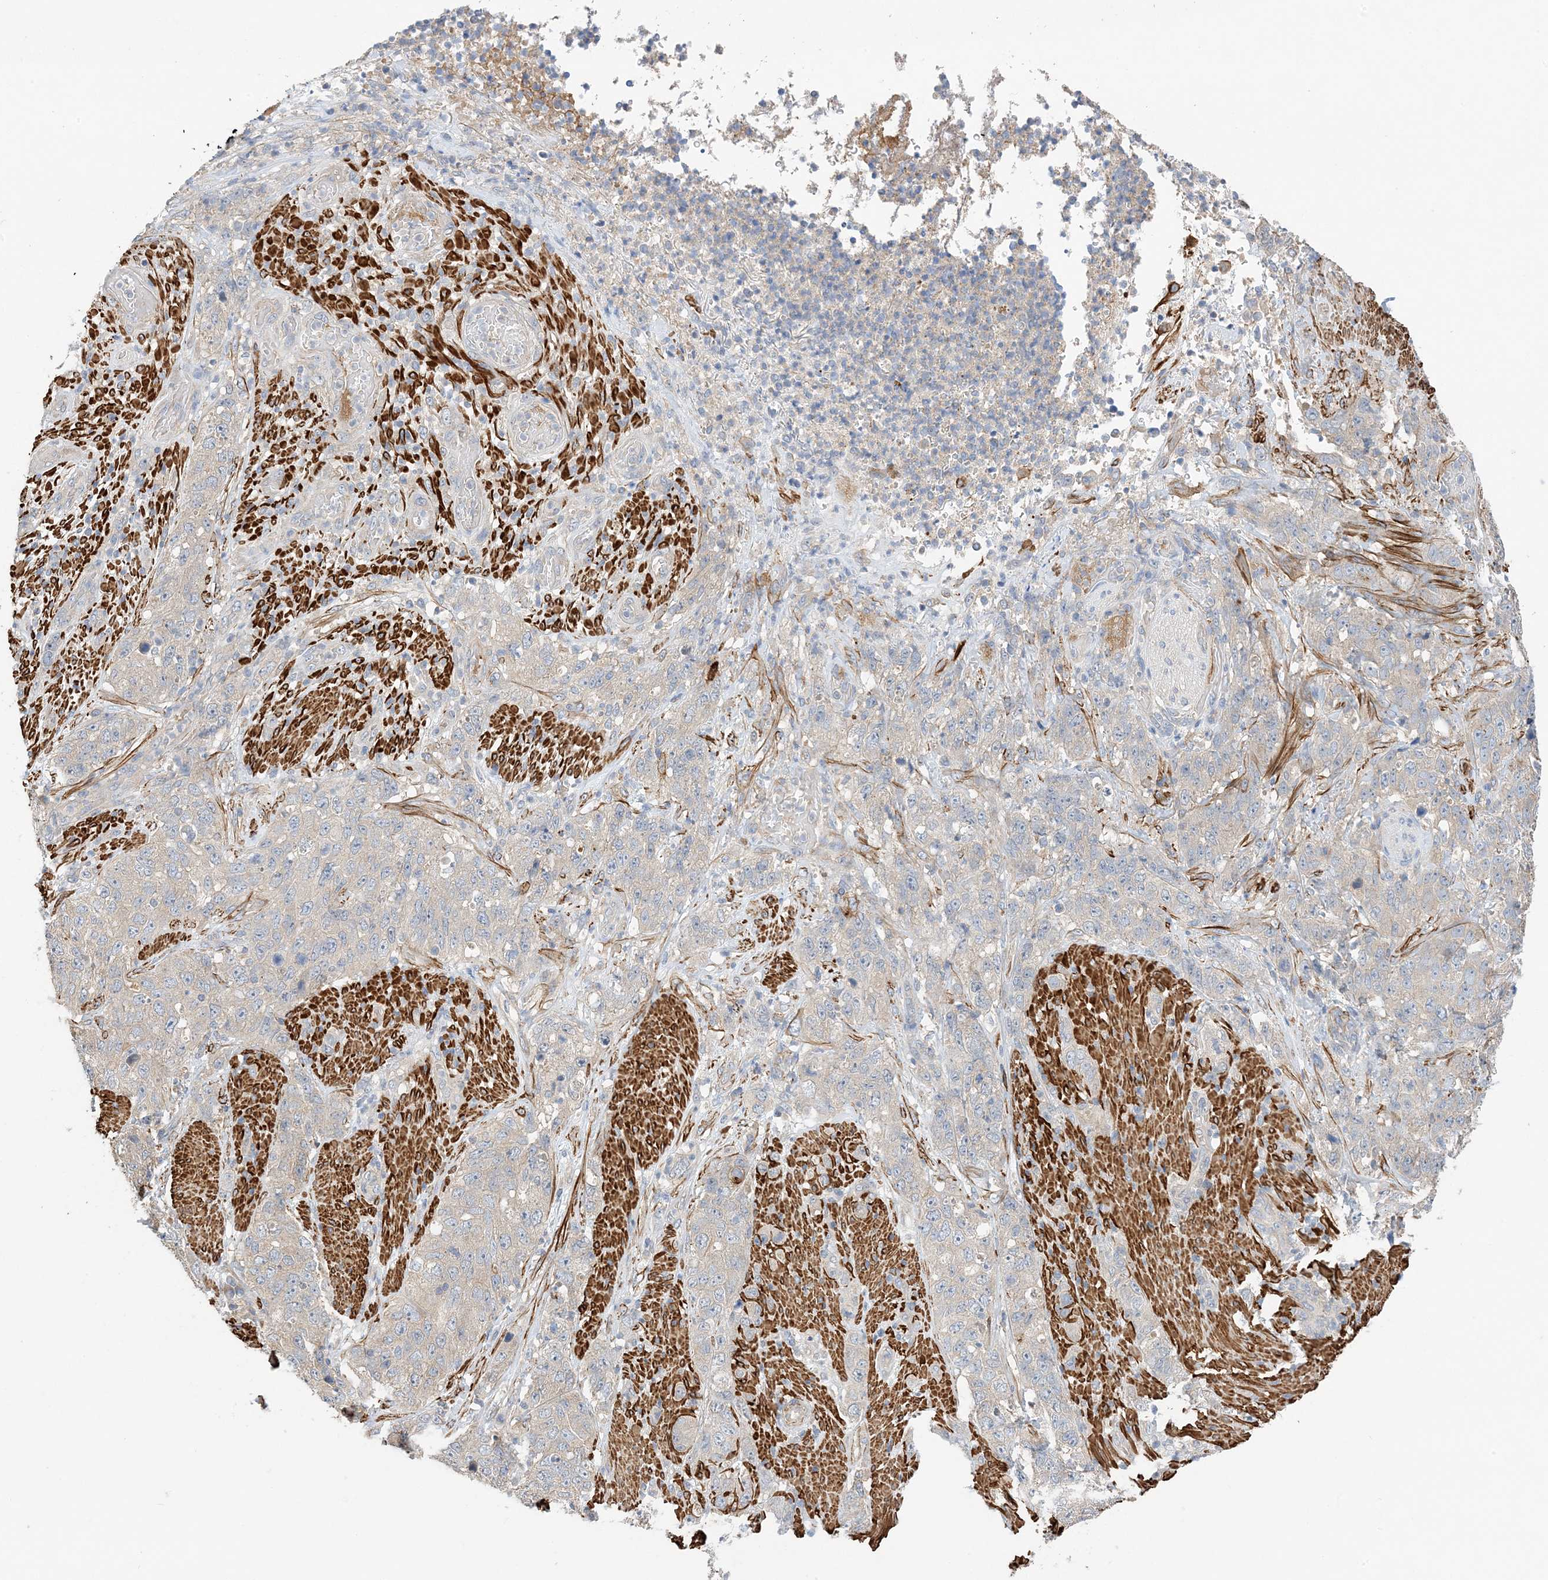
{"staining": {"intensity": "negative", "quantity": "none", "location": "none"}, "tissue": "stomach cancer", "cell_type": "Tumor cells", "image_type": "cancer", "snomed": [{"axis": "morphology", "description": "Adenocarcinoma, NOS"}, {"axis": "topography", "description": "Stomach"}], "caption": "Micrograph shows no protein expression in tumor cells of adenocarcinoma (stomach) tissue.", "gene": "KIFBP", "patient": {"sex": "male", "age": 48}}